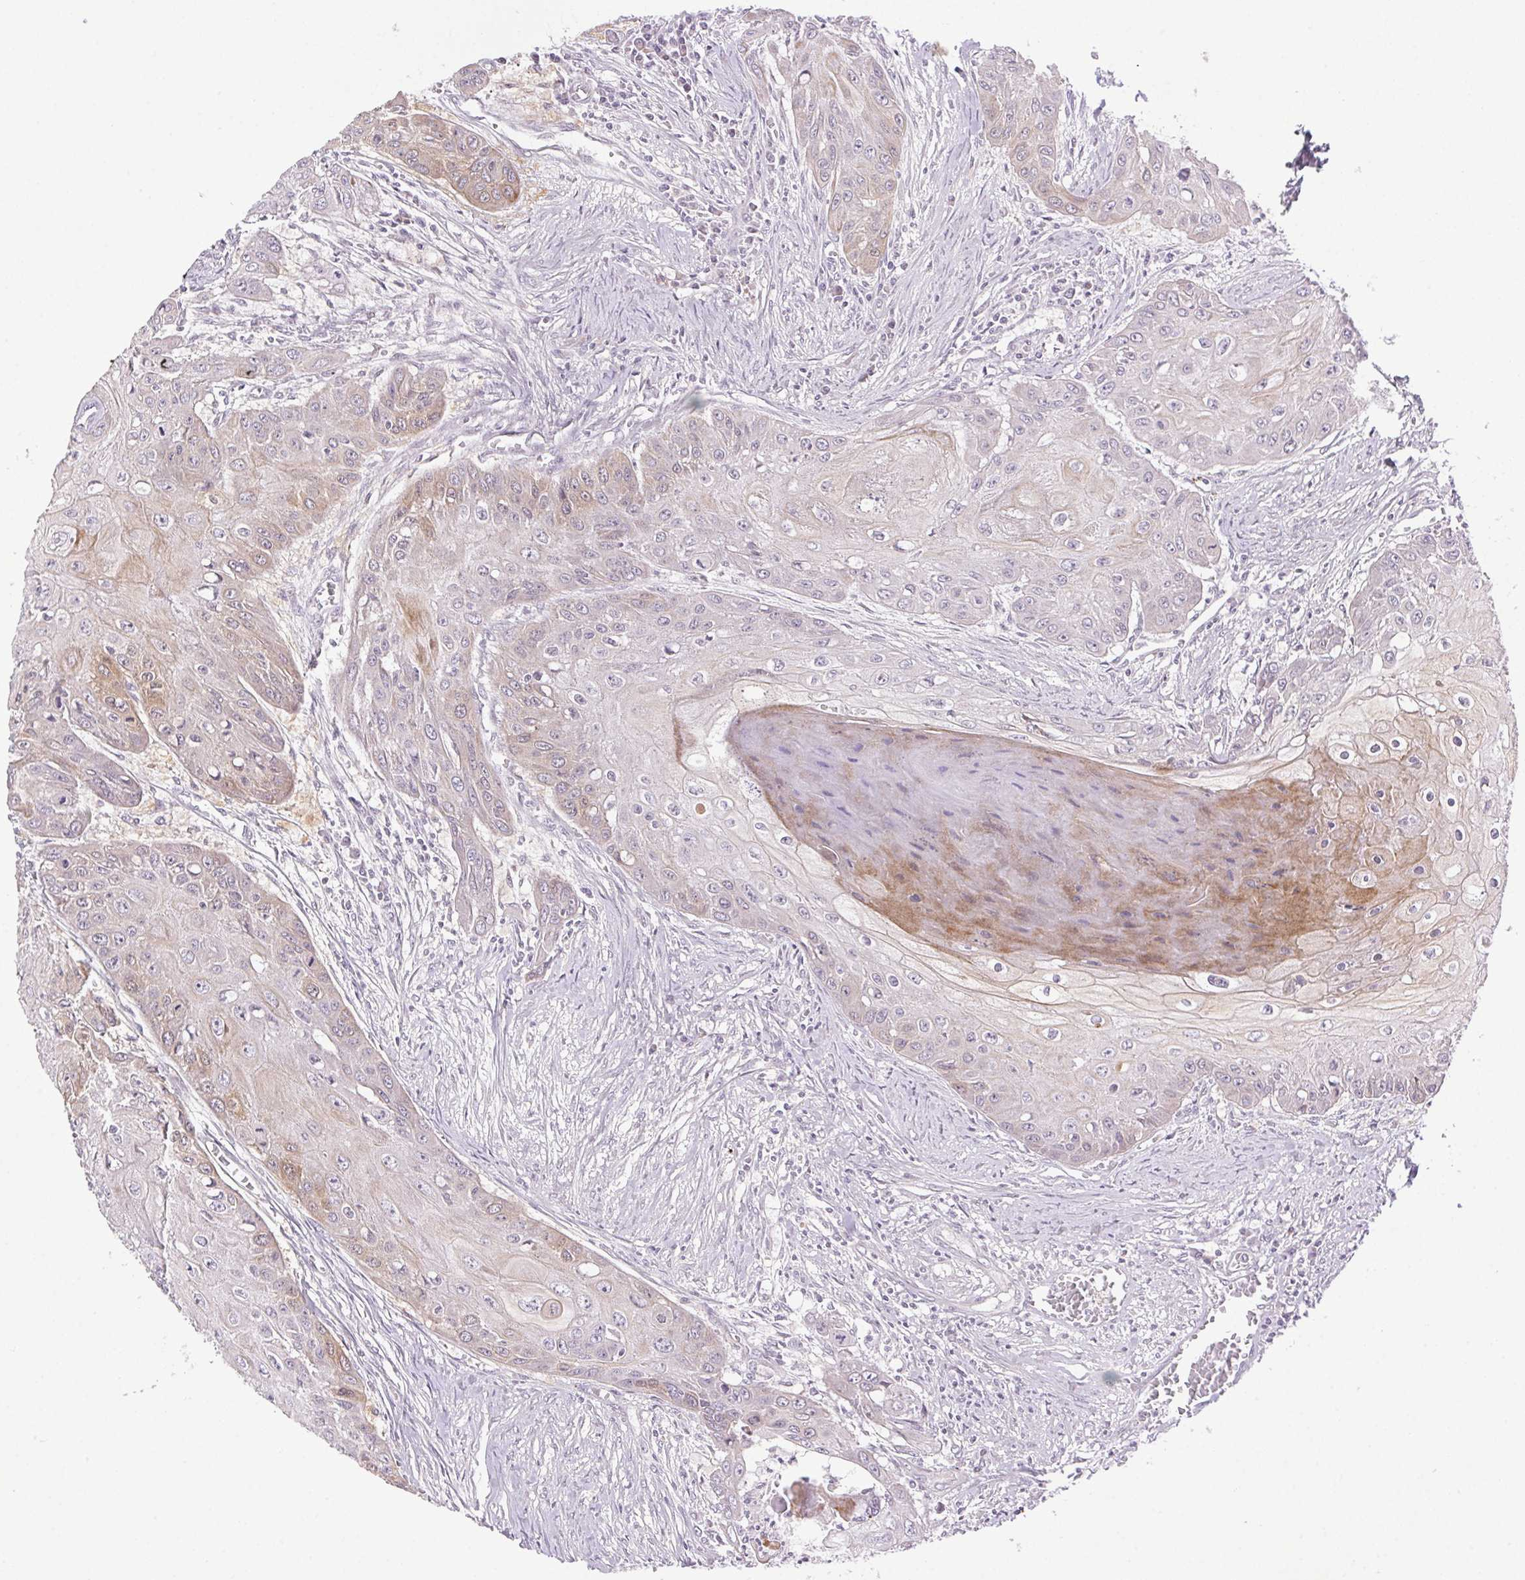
{"staining": {"intensity": "weak", "quantity": "<25%", "location": "cytoplasmic/membranous"}, "tissue": "head and neck cancer", "cell_type": "Tumor cells", "image_type": "cancer", "snomed": [{"axis": "morphology", "description": "Squamous cell carcinoma, NOS"}, {"axis": "topography", "description": "Oral tissue"}, {"axis": "topography", "description": "Head-Neck"}], "caption": "Immunohistochemical staining of human head and neck cancer exhibits no significant positivity in tumor cells.", "gene": "LRRTM1", "patient": {"sex": "male", "age": 71}}